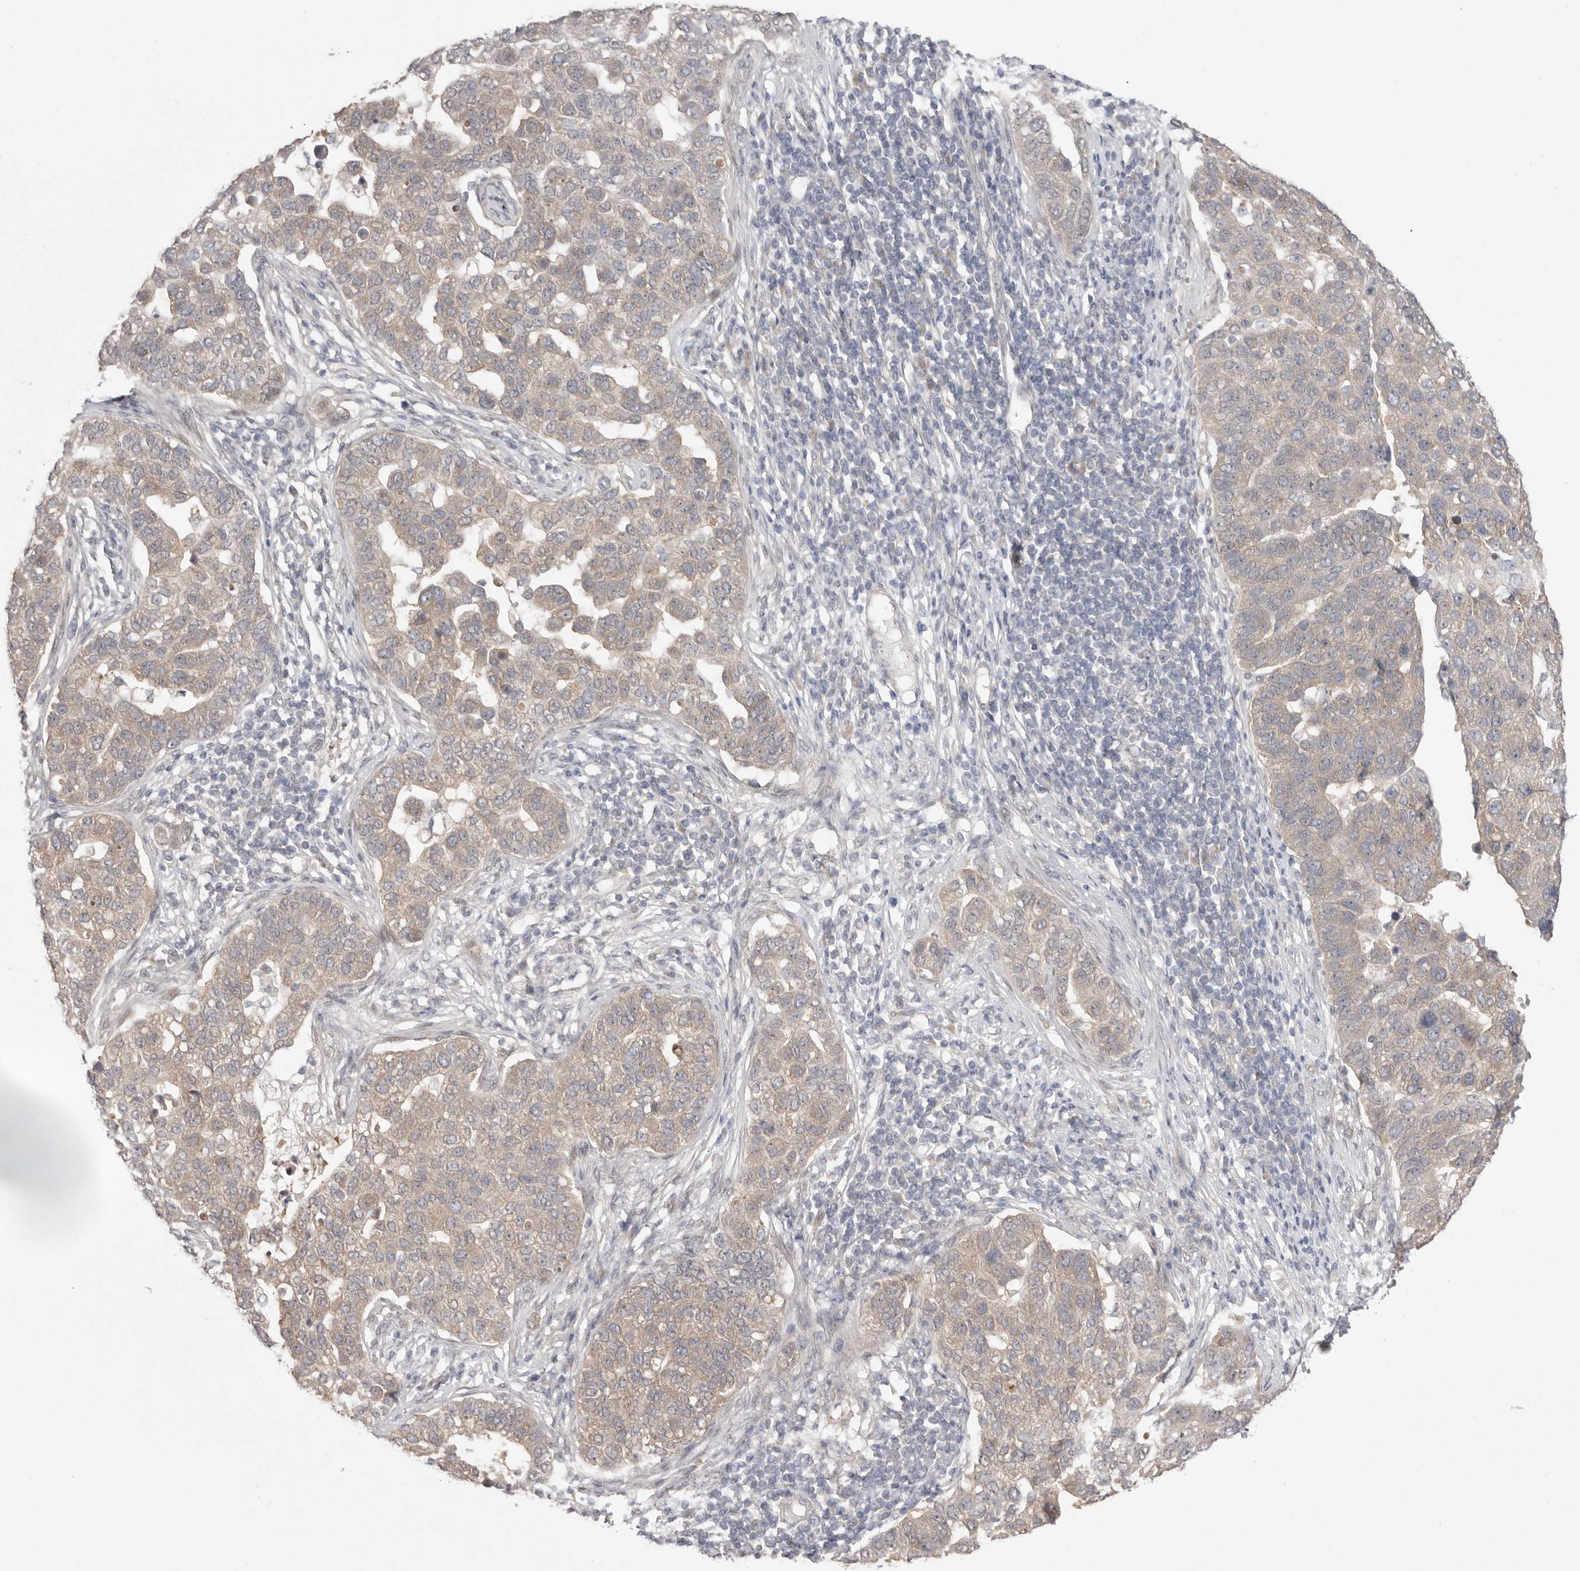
{"staining": {"intensity": "weak", "quantity": "25%-75%", "location": "cytoplasmic/membranous"}, "tissue": "pancreatic cancer", "cell_type": "Tumor cells", "image_type": "cancer", "snomed": [{"axis": "morphology", "description": "Adenocarcinoma, NOS"}, {"axis": "topography", "description": "Pancreas"}], "caption": "Tumor cells show low levels of weak cytoplasmic/membranous staining in about 25%-75% of cells in human pancreatic cancer. The staining was performed using DAB, with brown indicating positive protein expression. Nuclei are stained blue with hematoxylin.", "gene": "NSUN4", "patient": {"sex": "female", "age": 61}}